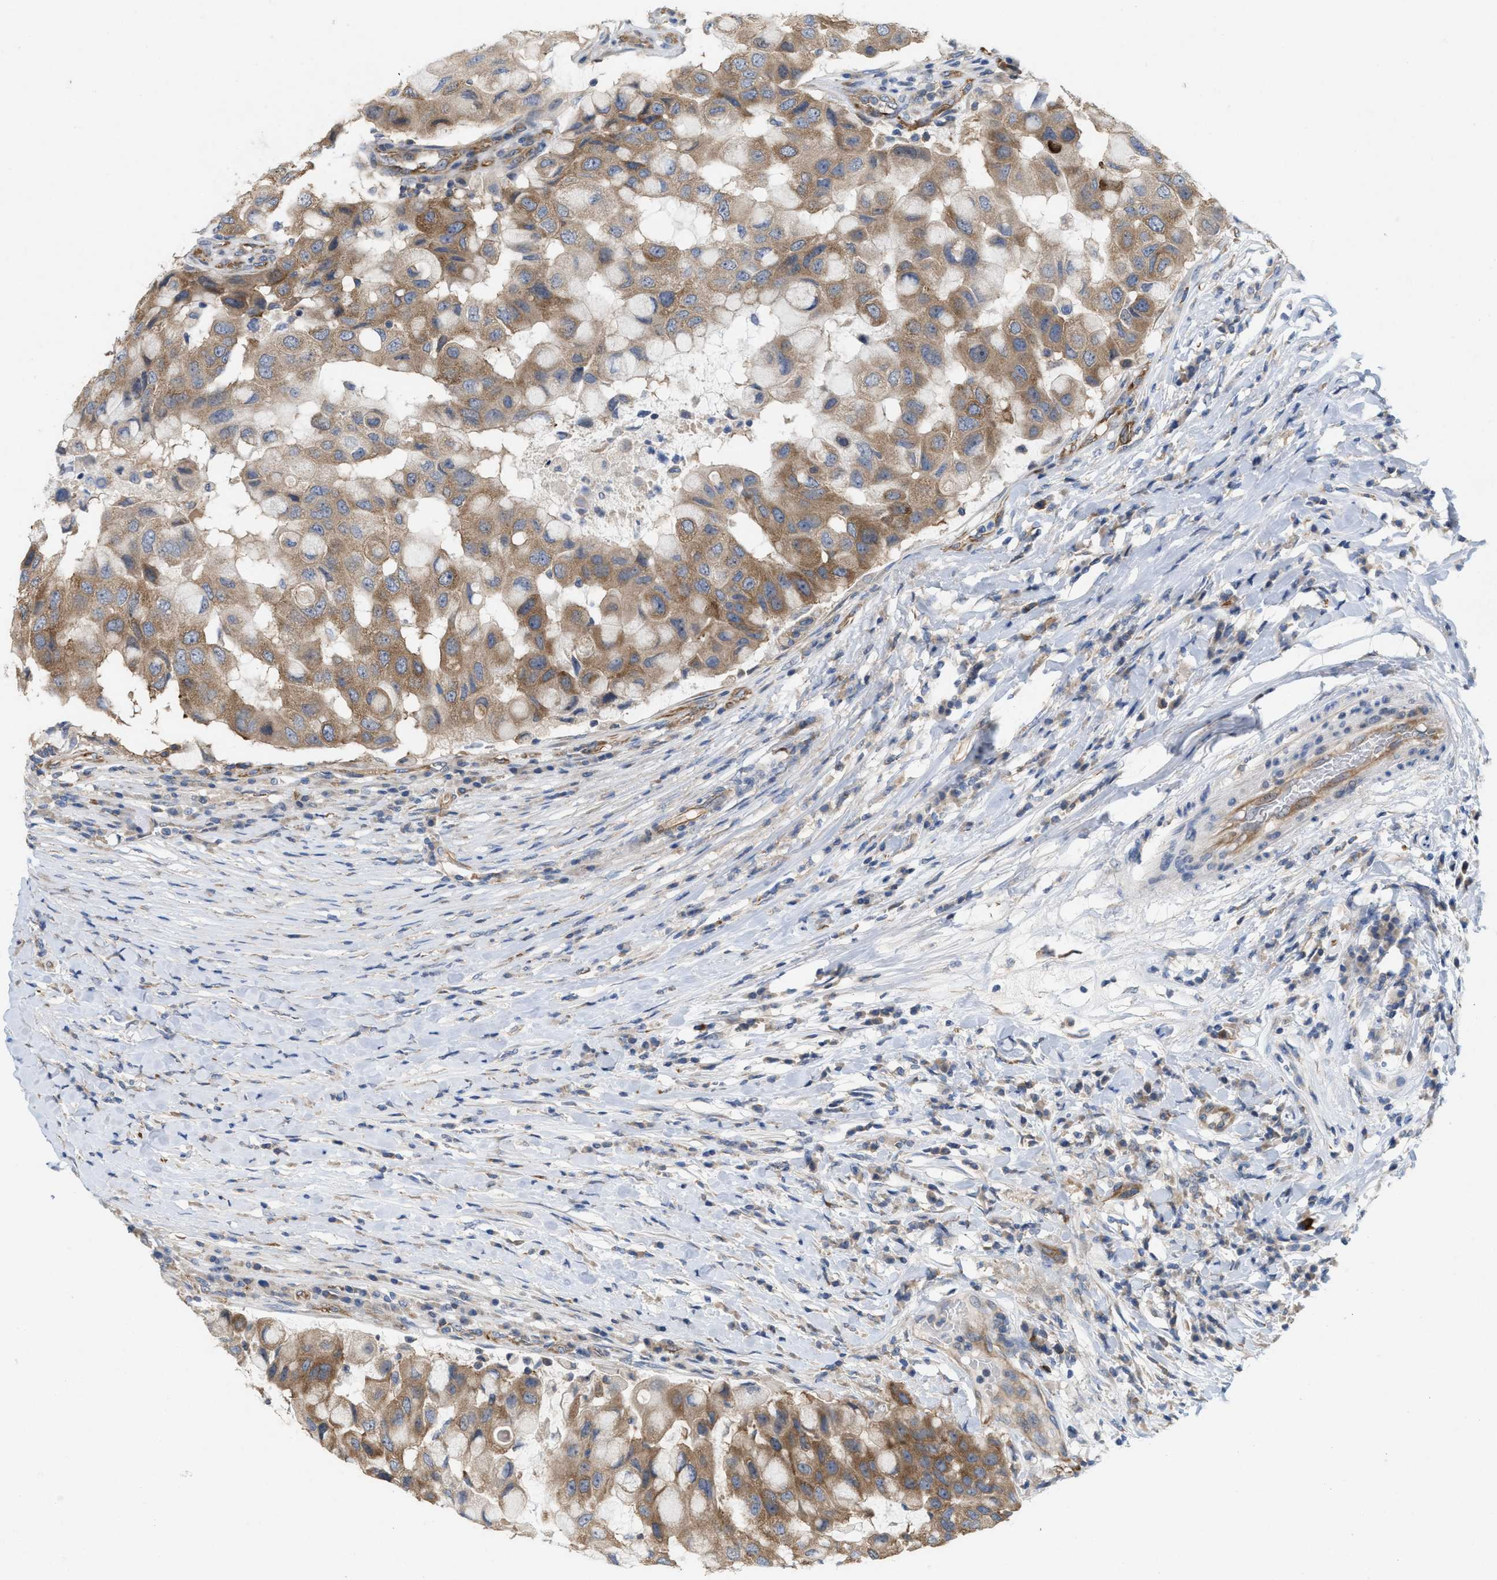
{"staining": {"intensity": "moderate", "quantity": ">75%", "location": "cytoplasmic/membranous"}, "tissue": "breast cancer", "cell_type": "Tumor cells", "image_type": "cancer", "snomed": [{"axis": "morphology", "description": "Duct carcinoma"}, {"axis": "topography", "description": "Breast"}], "caption": "A brown stain labels moderate cytoplasmic/membranous staining of a protein in human breast intraductal carcinoma tumor cells.", "gene": "UBAP2", "patient": {"sex": "female", "age": 27}}